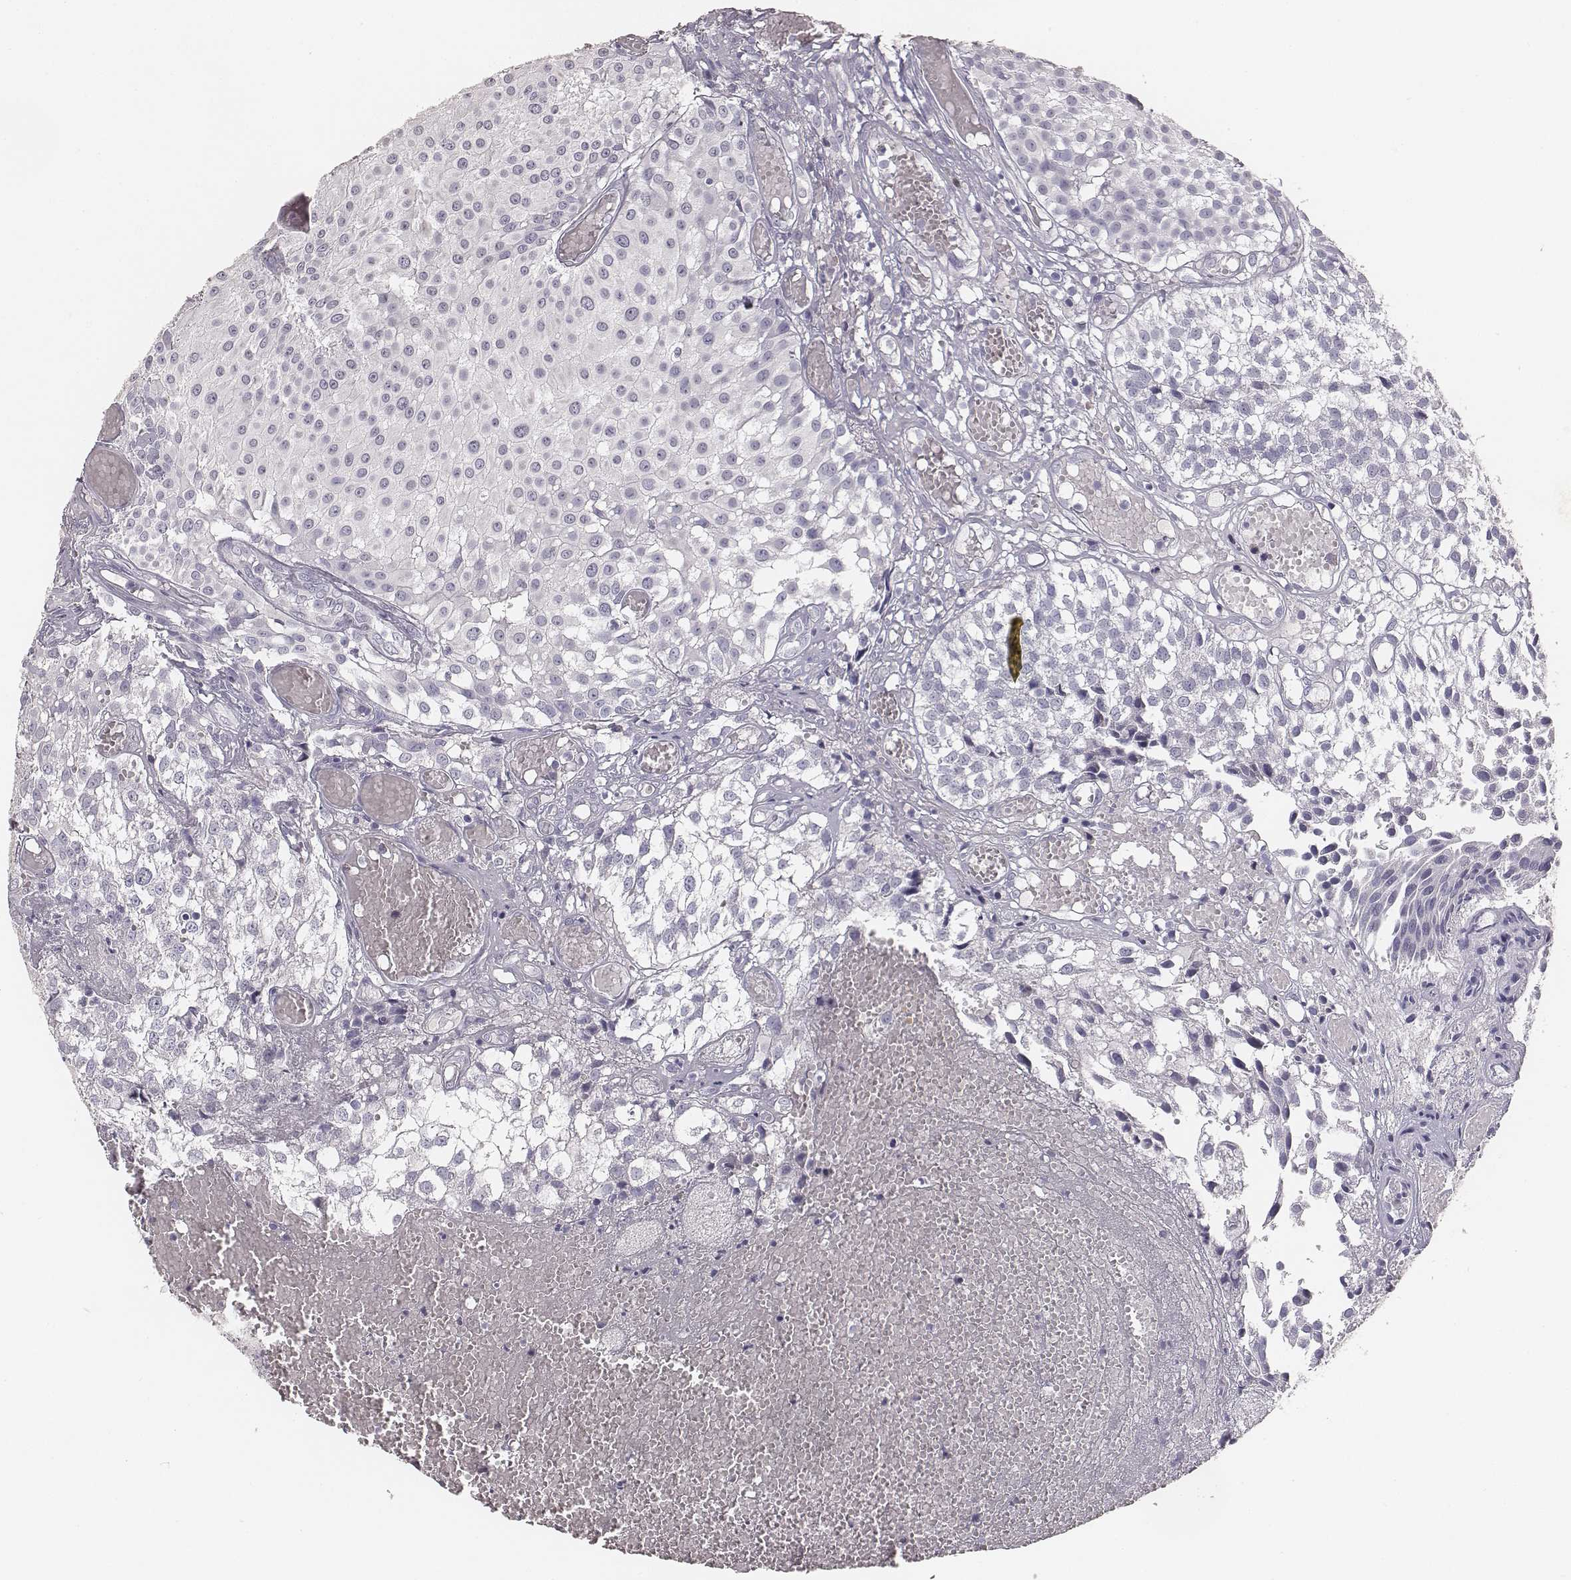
{"staining": {"intensity": "negative", "quantity": "none", "location": "none"}, "tissue": "urothelial cancer", "cell_type": "Tumor cells", "image_type": "cancer", "snomed": [{"axis": "morphology", "description": "Urothelial carcinoma, Low grade"}, {"axis": "topography", "description": "Urinary bladder"}], "caption": "An IHC image of low-grade urothelial carcinoma is shown. There is no staining in tumor cells of low-grade urothelial carcinoma.", "gene": "MYH6", "patient": {"sex": "male", "age": 79}}